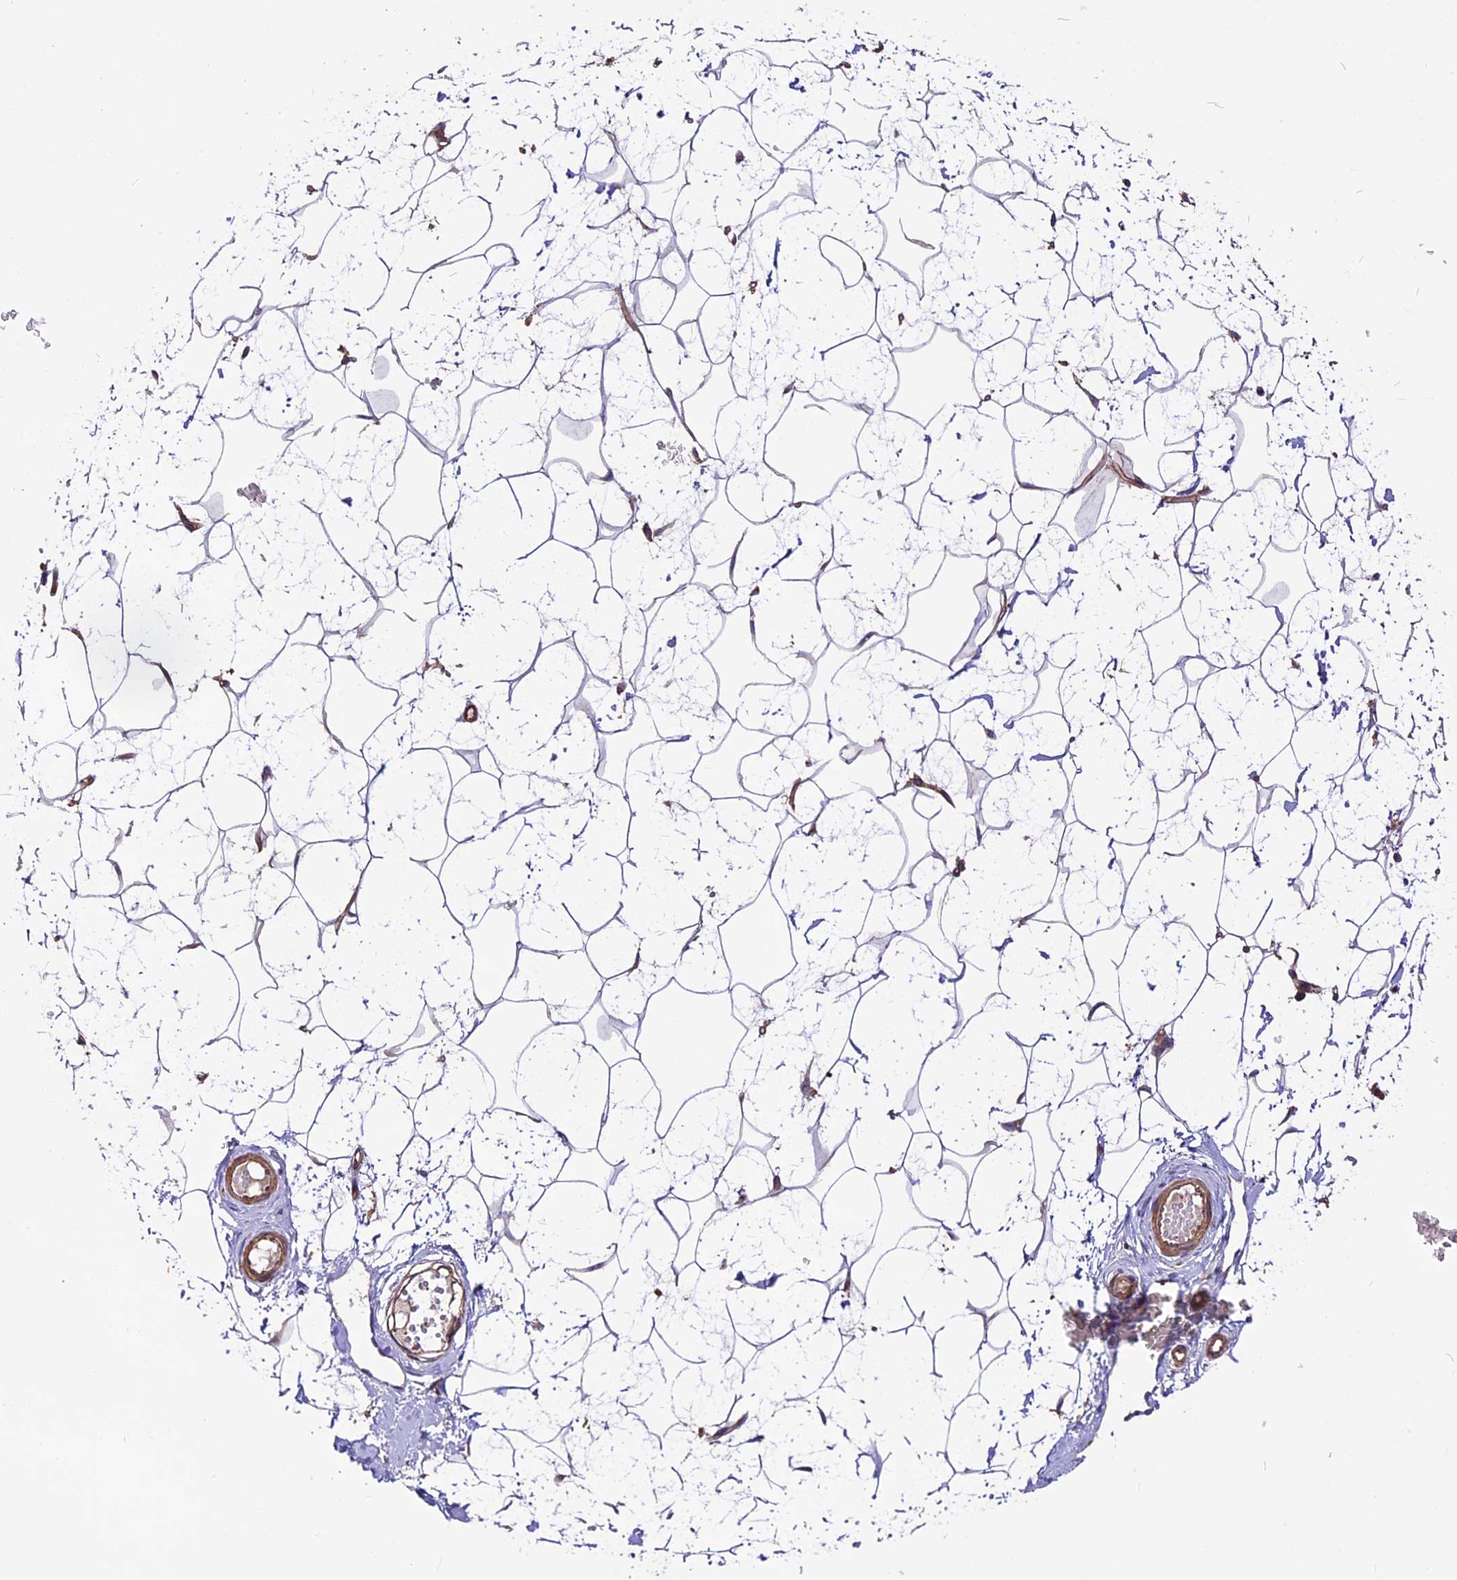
{"staining": {"intensity": "weak", "quantity": ">75%", "location": "cytoplasmic/membranous"}, "tissue": "breast", "cell_type": "Adipocytes", "image_type": "normal", "snomed": [{"axis": "morphology", "description": "Normal tissue, NOS"}, {"axis": "morphology", "description": "Adenoma, NOS"}, {"axis": "topography", "description": "Breast"}], "caption": "This micrograph demonstrates immunohistochemistry staining of normal breast, with low weak cytoplasmic/membranous expression in about >75% of adipocytes.", "gene": "ANO3", "patient": {"sex": "female", "age": 23}}